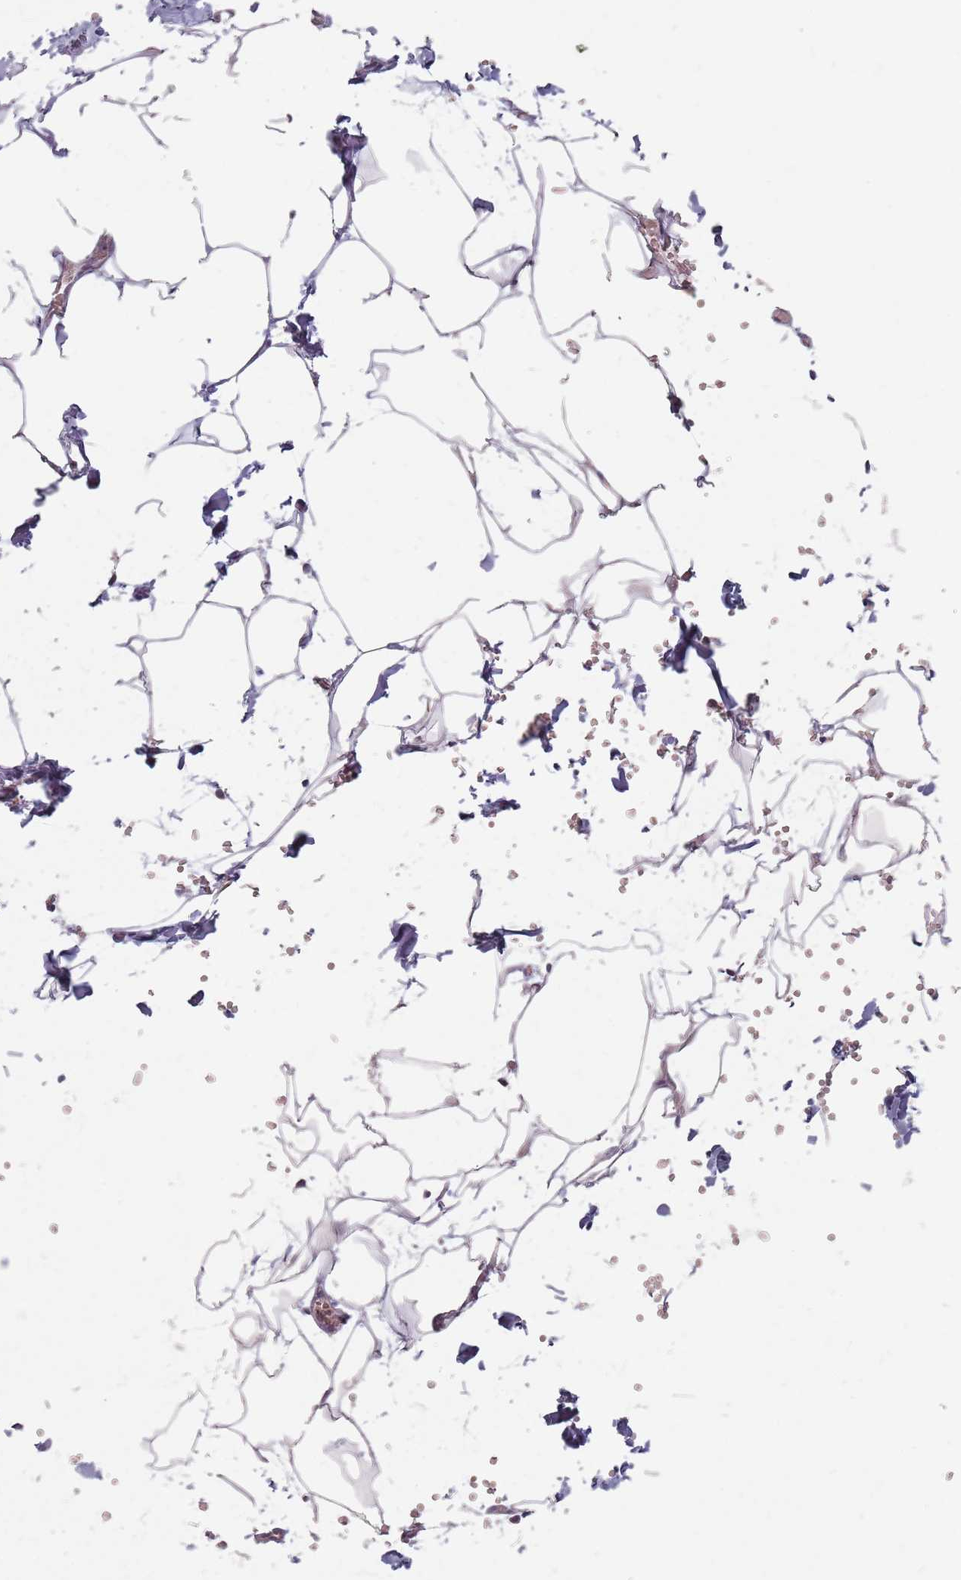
{"staining": {"intensity": "weak", "quantity": ">75%", "location": "cytoplasmic/membranous"}, "tissue": "adipose tissue", "cell_type": "Adipocytes", "image_type": "normal", "snomed": [{"axis": "morphology", "description": "Normal tissue, NOS"}, {"axis": "topography", "description": "Gallbladder"}, {"axis": "topography", "description": "Peripheral nerve tissue"}], "caption": "Protein expression analysis of normal human adipose tissue reveals weak cytoplasmic/membranous expression in approximately >75% of adipocytes.", "gene": "ADAL", "patient": {"sex": "male", "age": 38}}